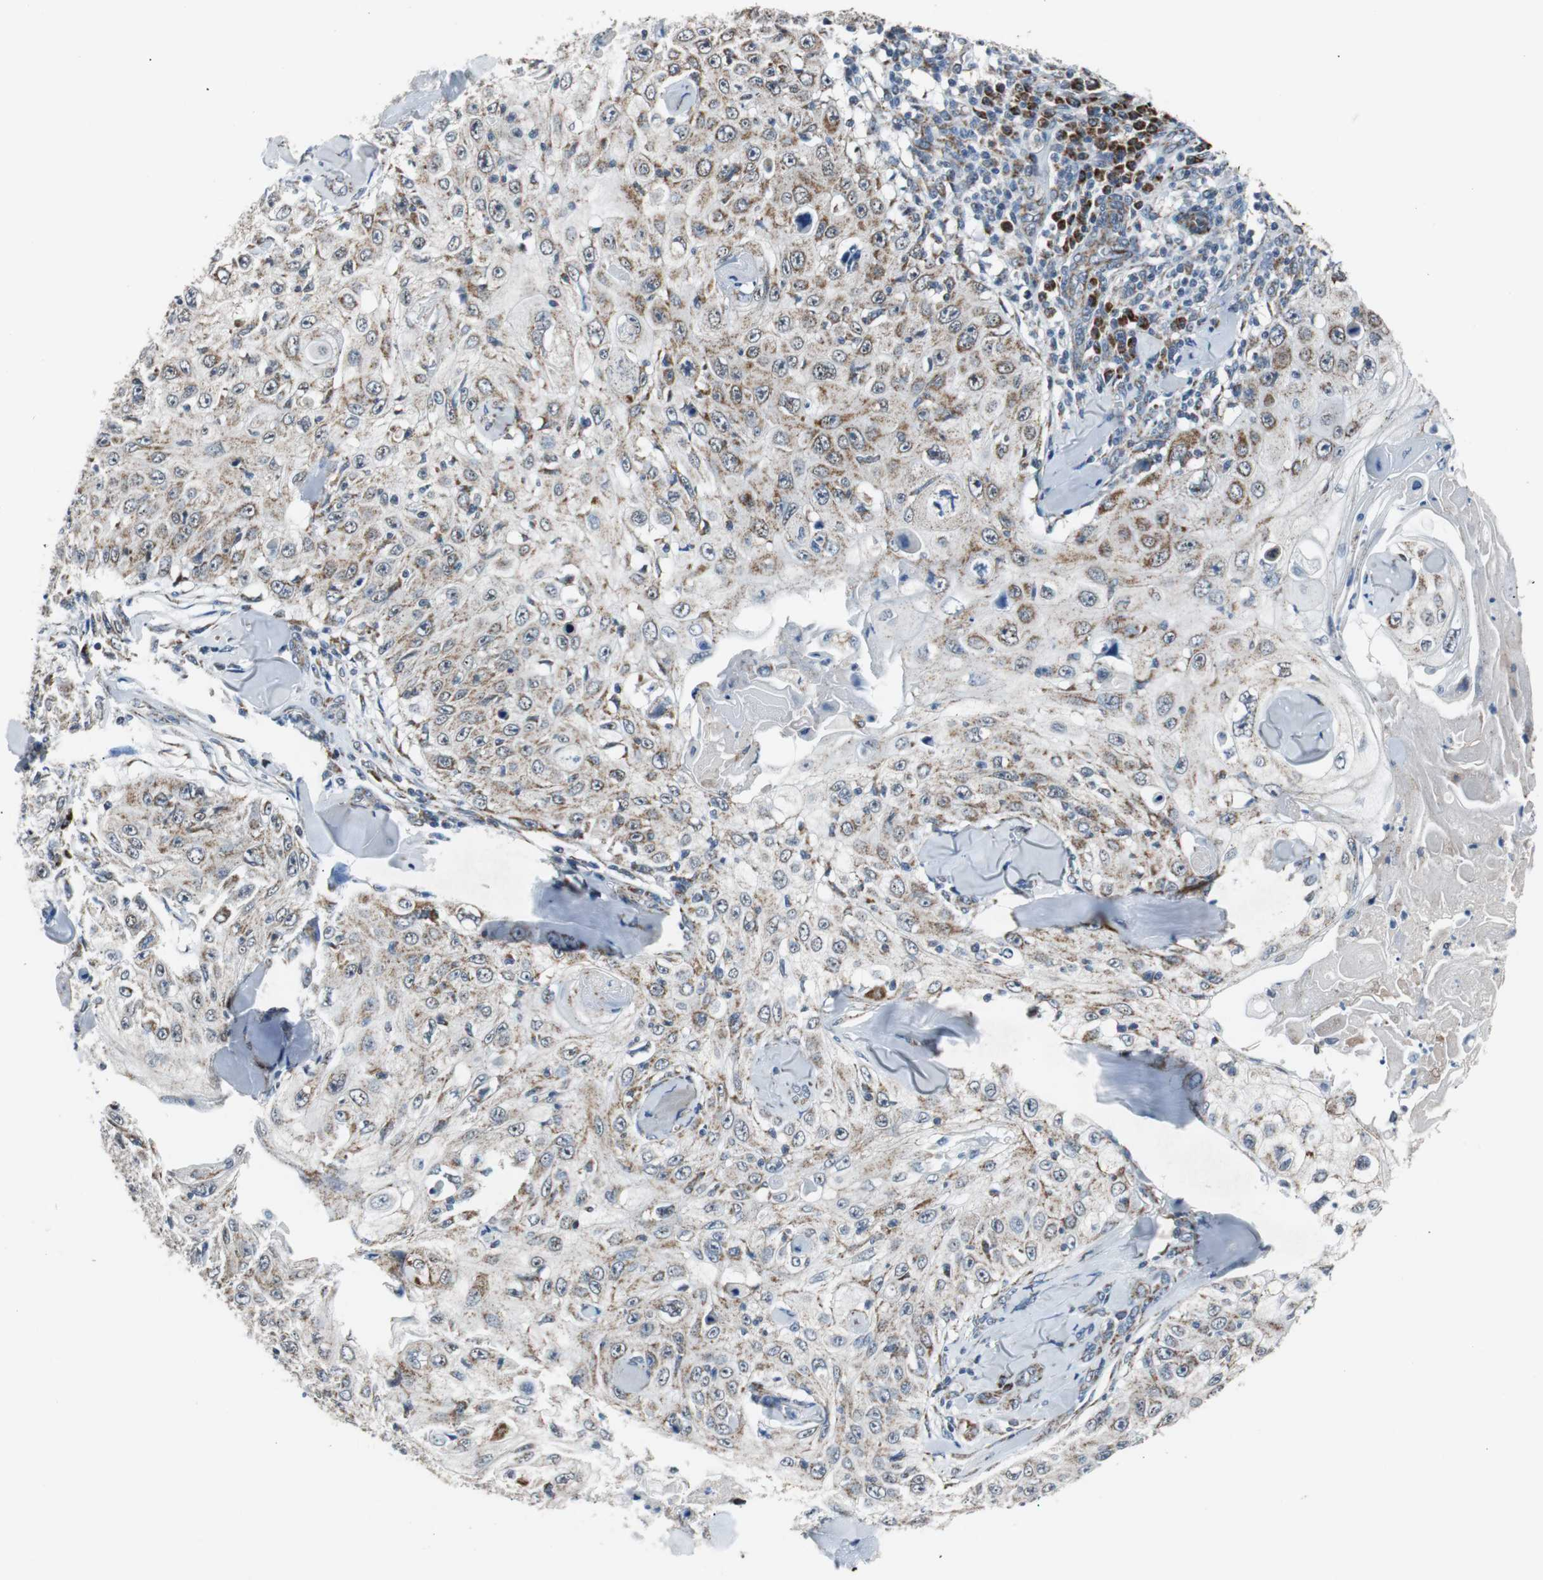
{"staining": {"intensity": "moderate", "quantity": ">75%", "location": "cytoplasmic/membranous"}, "tissue": "skin cancer", "cell_type": "Tumor cells", "image_type": "cancer", "snomed": [{"axis": "morphology", "description": "Squamous cell carcinoma, NOS"}, {"axis": "topography", "description": "Skin"}], "caption": "A brown stain highlights moderate cytoplasmic/membranous positivity of a protein in human skin squamous cell carcinoma tumor cells. (brown staining indicates protein expression, while blue staining denotes nuclei).", "gene": "PITRM1", "patient": {"sex": "male", "age": 86}}